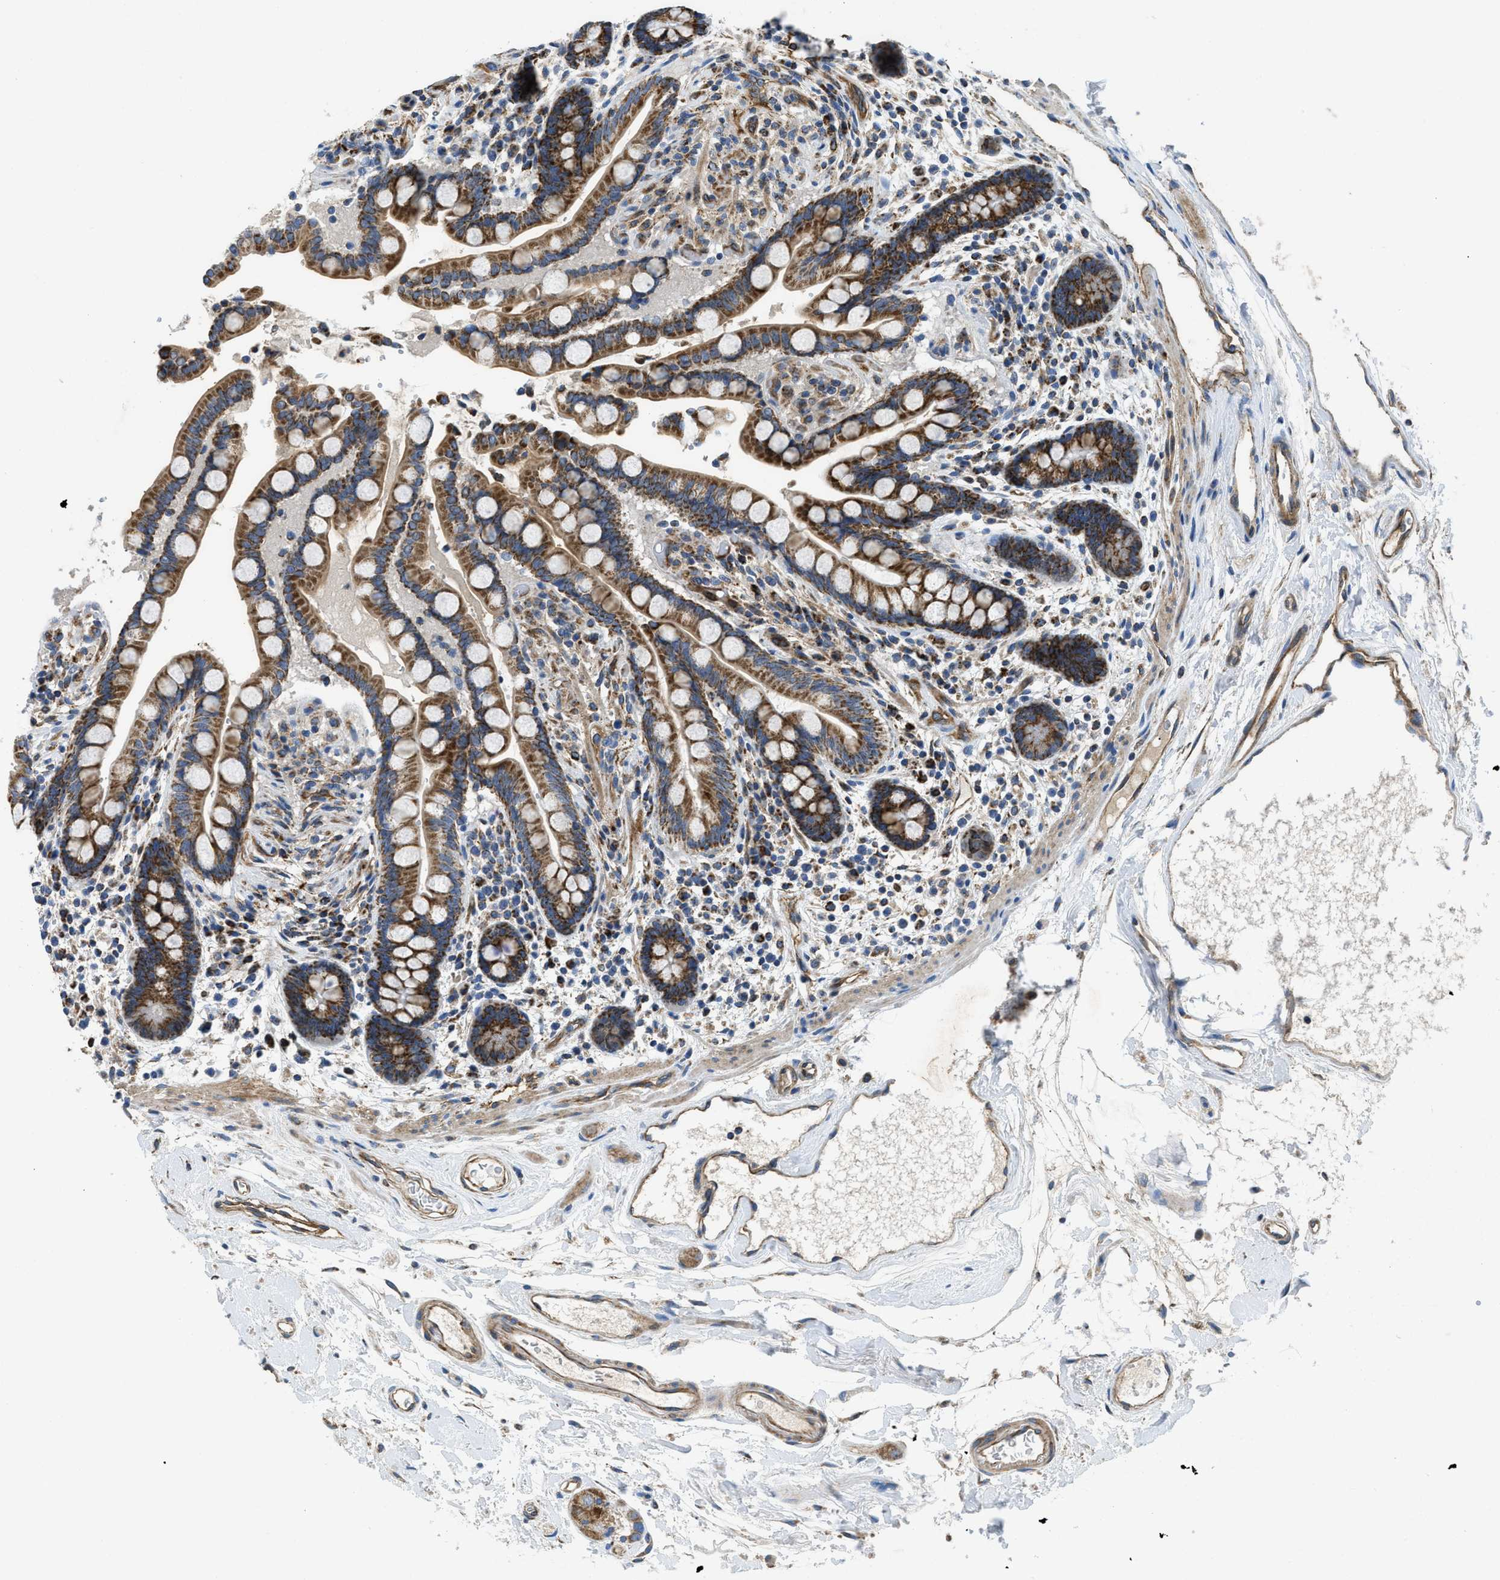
{"staining": {"intensity": "moderate", "quantity": ">75%", "location": "cytoplasmic/membranous"}, "tissue": "colon", "cell_type": "Endothelial cells", "image_type": "normal", "snomed": [{"axis": "morphology", "description": "Normal tissue, NOS"}, {"axis": "topography", "description": "Colon"}], "caption": "Immunohistochemistry (IHC) photomicrograph of unremarkable human colon stained for a protein (brown), which exhibits medium levels of moderate cytoplasmic/membranous positivity in approximately >75% of endothelial cells.", "gene": "STK33", "patient": {"sex": "male", "age": 73}}